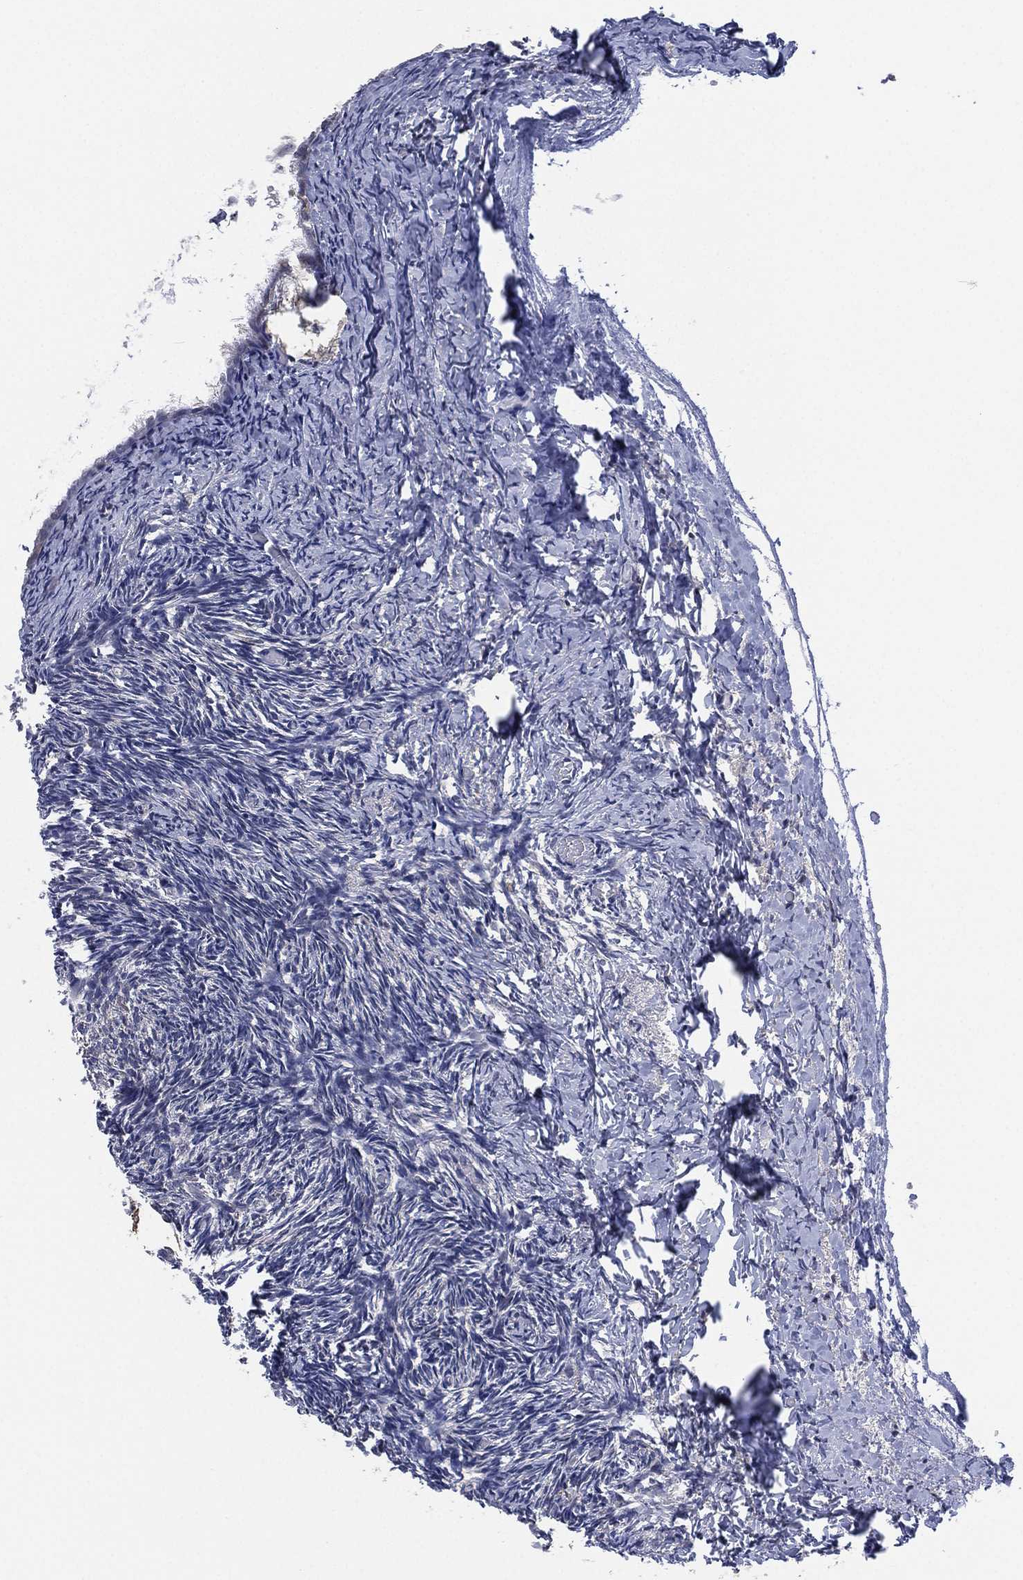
{"staining": {"intensity": "negative", "quantity": "none", "location": "none"}, "tissue": "ovary", "cell_type": "Ovarian stroma cells", "image_type": "normal", "snomed": [{"axis": "morphology", "description": "Normal tissue, NOS"}, {"axis": "topography", "description": "Ovary"}], "caption": "Ovarian stroma cells are negative for protein expression in unremarkable human ovary.", "gene": "SELENOO", "patient": {"sex": "female", "age": 39}}